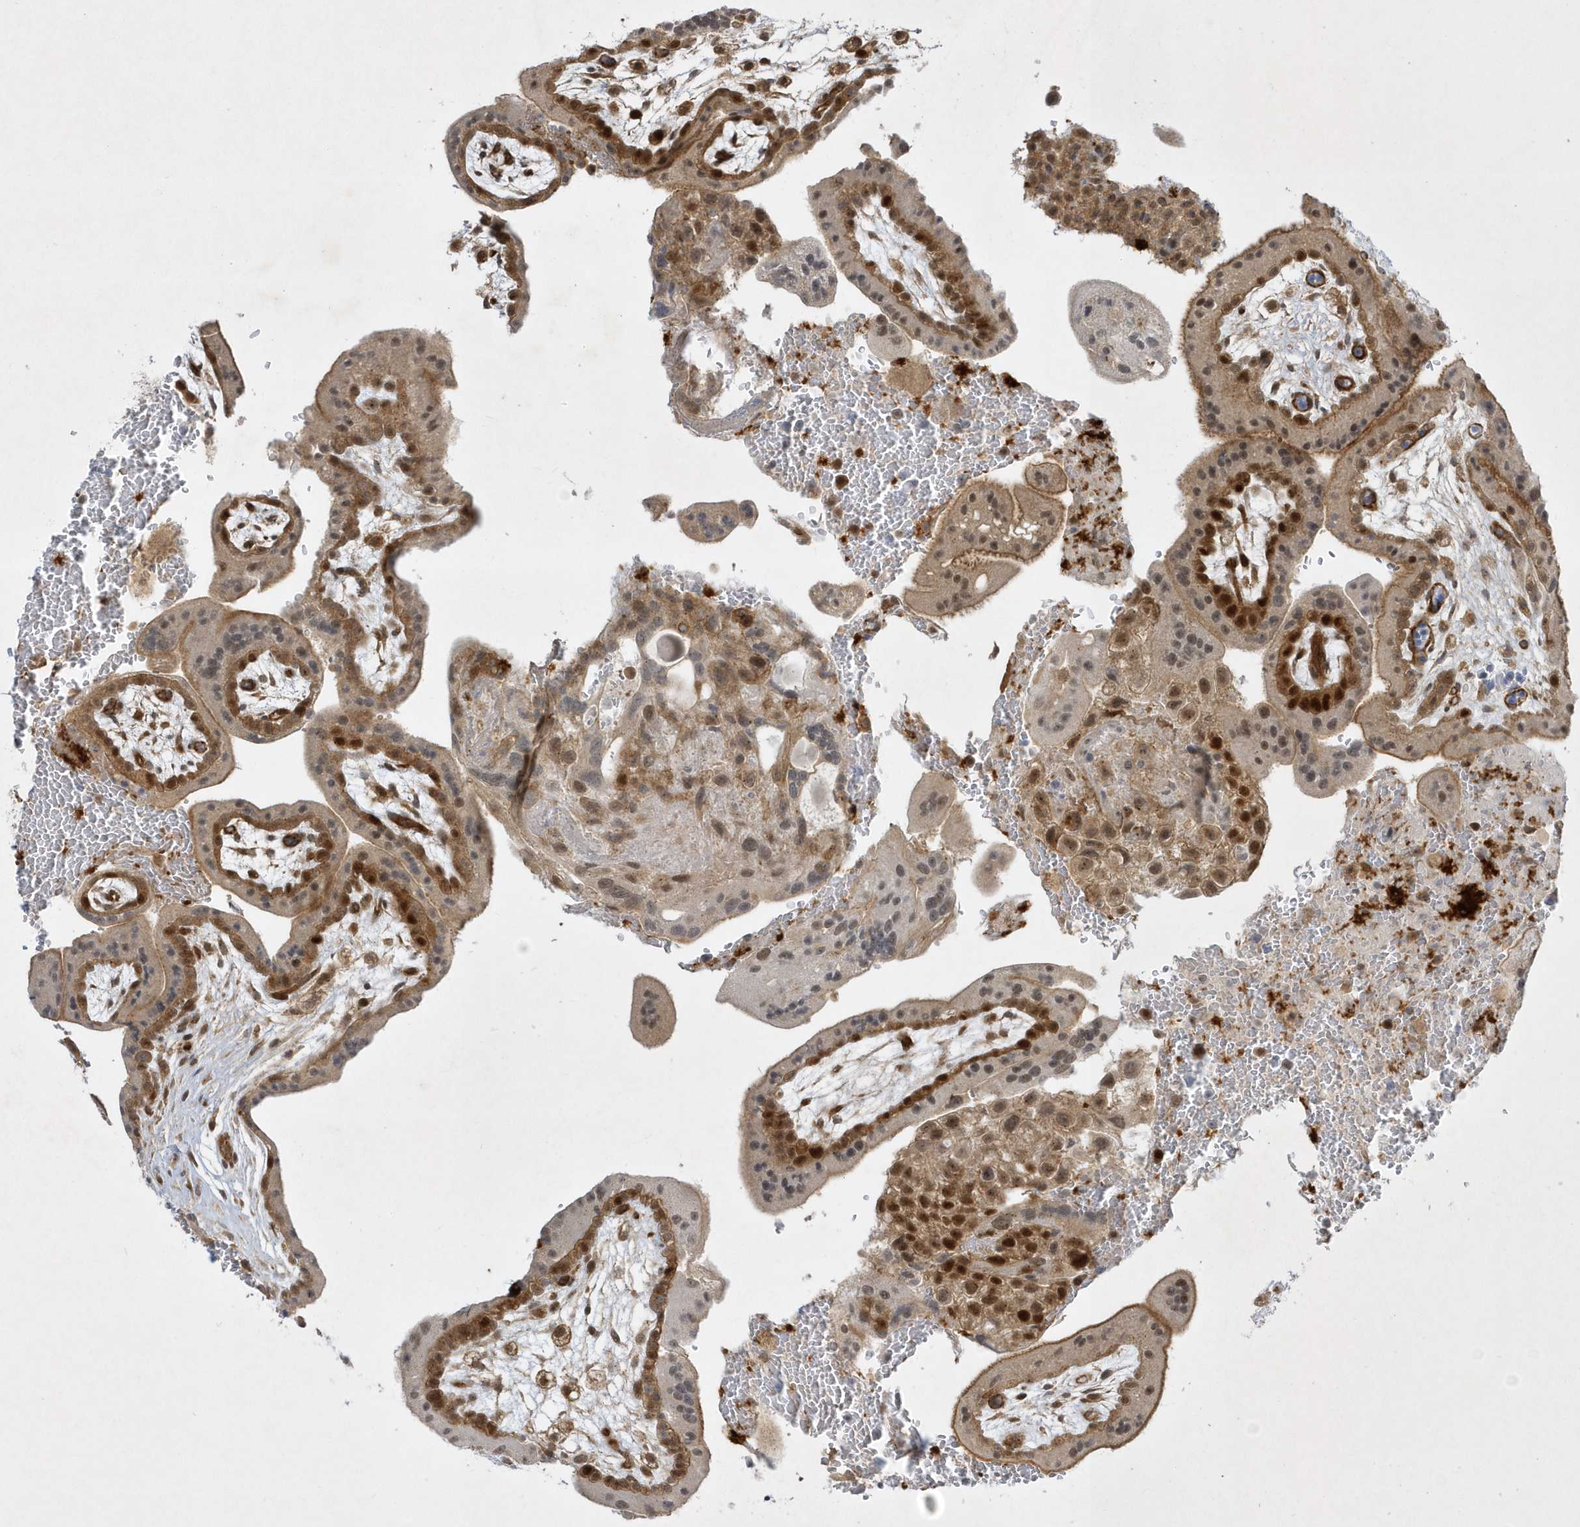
{"staining": {"intensity": "moderate", "quantity": ">75%", "location": "cytoplasmic/membranous,nuclear"}, "tissue": "placenta", "cell_type": "Decidual cells", "image_type": "normal", "snomed": [{"axis": "morphology", "description": "Normal tissue, NOS"}, {"axis": "topography", "description": "Placenta"}], "caption": "Immunohistochemistry histopathology image of unremarkable human placenta stained for a protein (brown), which displays medium levels of moderate cytoplasmic/membranous,nuclear positivity in about >75% of decidual cells.", "gene": "NAF1", "patient": {"sex": "female", "age": 35}}